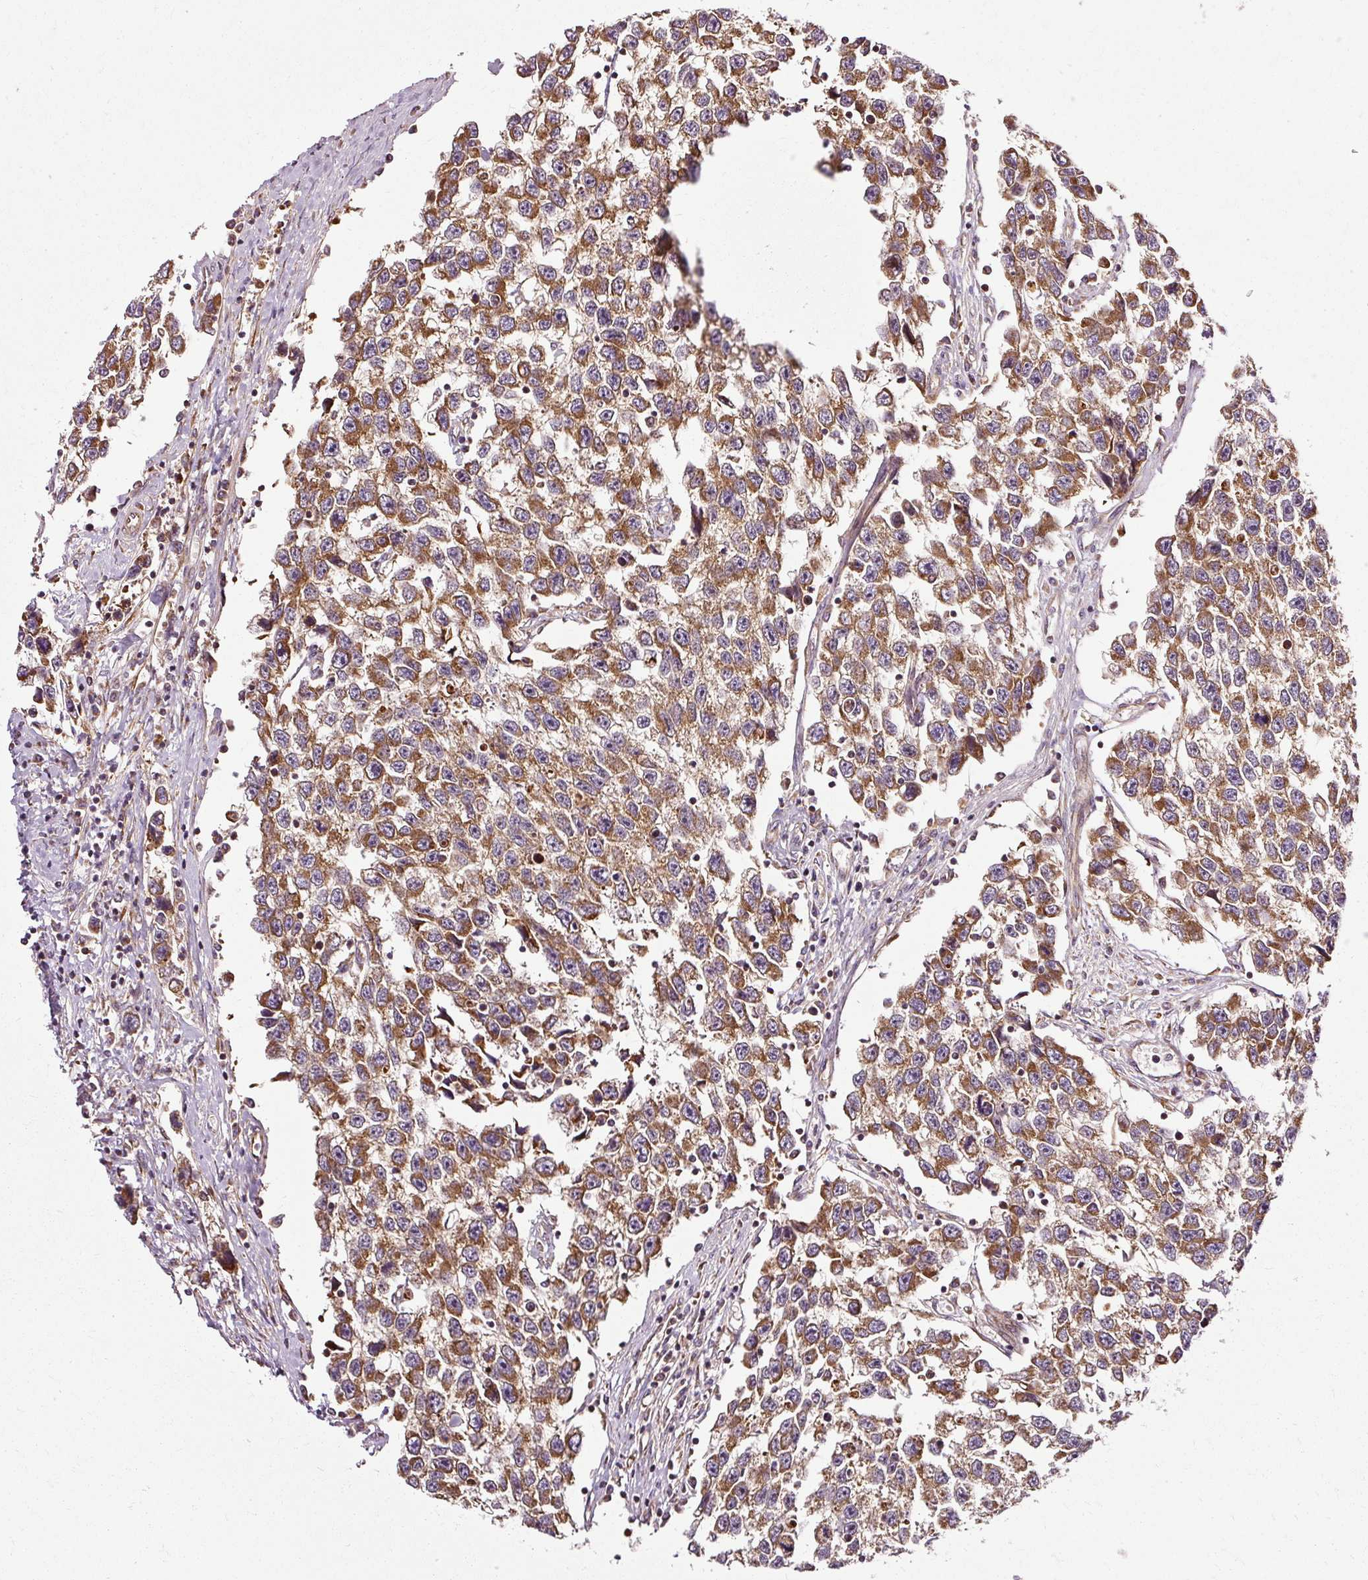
{"staining": {"intensity": "strong", "quantity": ">75%", "location": "cytoplasmic/membranous"}, "tissue": "testis cancer", "cell_type": "Tumor cells", "image_type": "cancer", "snomed": [{"axis": "morphology", "description": "Seminoma, NOS"}, {"axis": "topography", "description": "Testis"}], "caption": "Immunohistochemistry photomicrograph of human seminoma (testis) stained for a protein (brown), which demonstrates high levels of strong cytoplasmic/membranous positivity in about >75% of tumor cells.", "gene": "ISCU", "patient": {"sex": "male", "age": 33}}